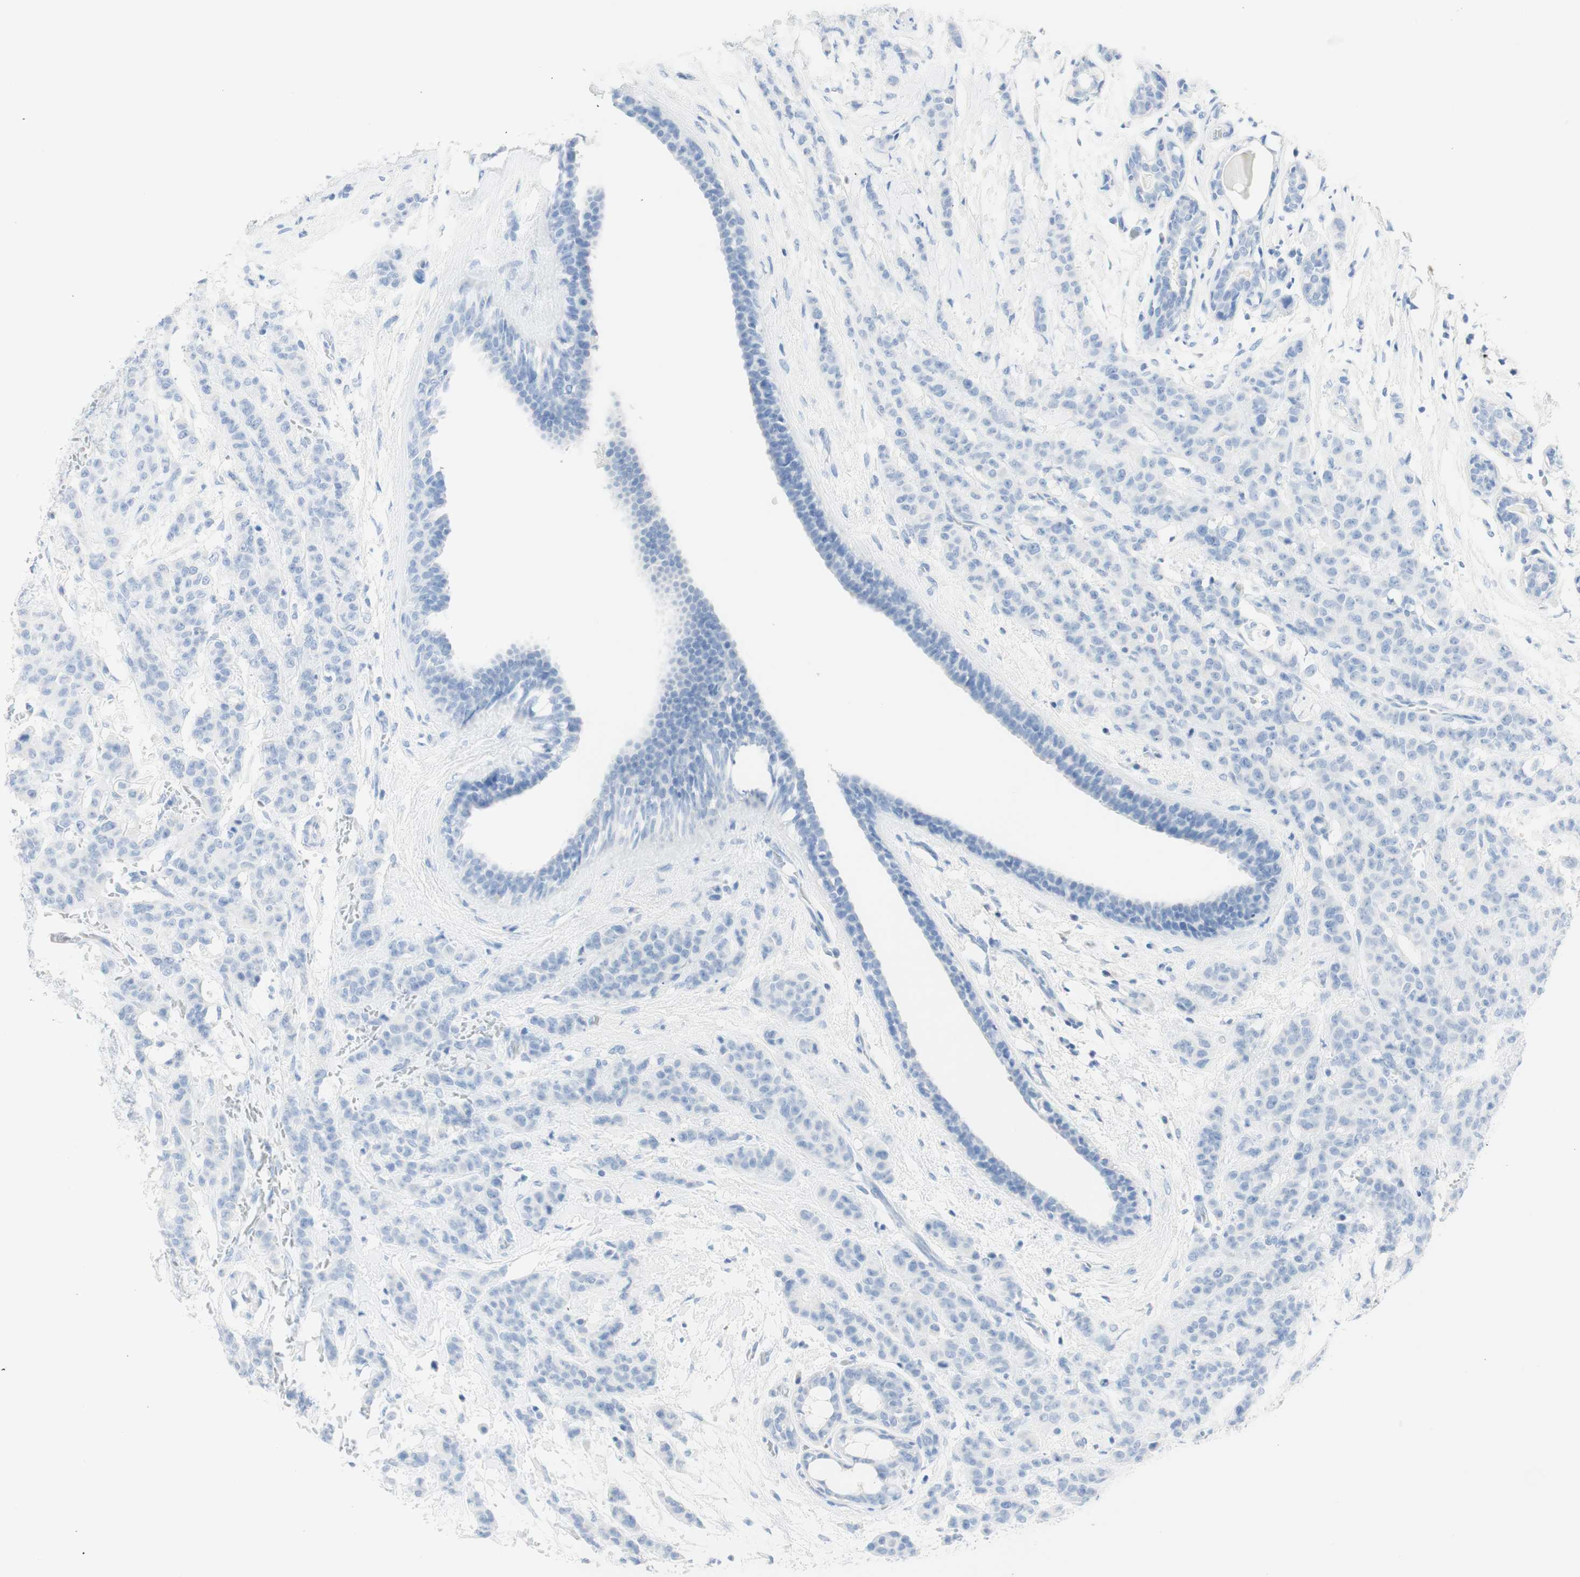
{"staining": {"intensity": "negative", "quantity": "none", "location": "none"}, "tissue": "breast cancer", "cell_type": "Tumor cells", "image_type": "cancer", "snomed": [{"axis": "morphology", "description": "Normal tissue, NOS"}, {"axis": "morphology", "description": "Duct carcinoma"}, {"axis": "topography", "description": "Breast"}], "caption": "The image displays no staining of tumor cells in breast cancer.", "gene": "TPO", "patient": {"sex": "female", "age": 40}}